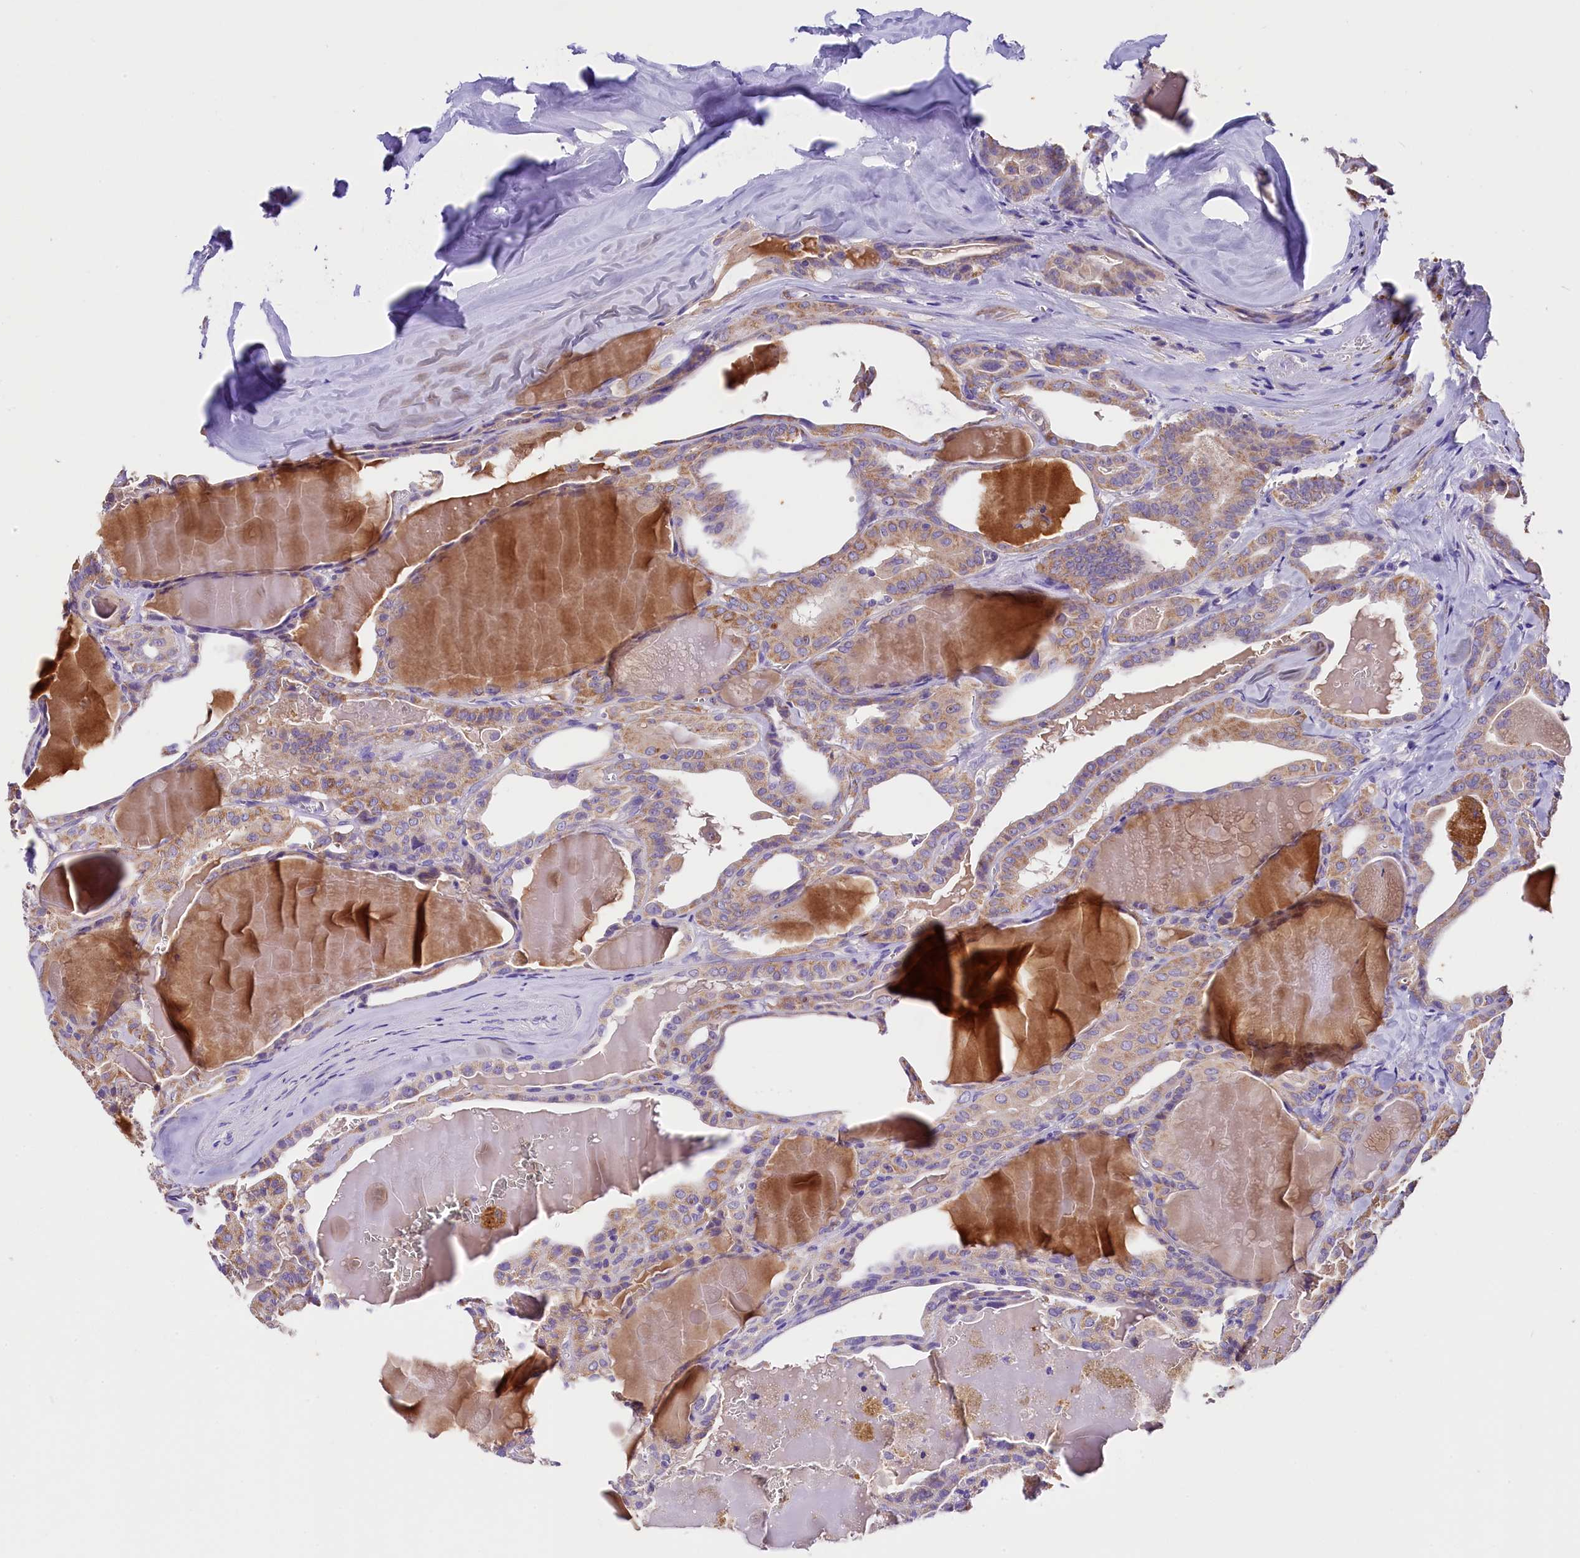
{"staining": {"intensity": "weak", "quantity": ">75%", "location": "cytoplasmic/membranous"}, "tissue": "thyroid cancer", "cell_type": "Tumor cells", "image_type": "cancer", "snomed": [{"axis": "morphology", "description": "Papillary adenocarcinoma, NOS"}, {"axis": "topography", "description": "Thyroid gland"}], "caption": "DAB immunohistochemical staining of human thyroid cancer (papillary adenocarcinoma) shows weak cytoplasmic/membranous protein staining in about >75% of tumor cells.", "gene": "SIX5", "patient": {"sex": "male", "age": 52}}